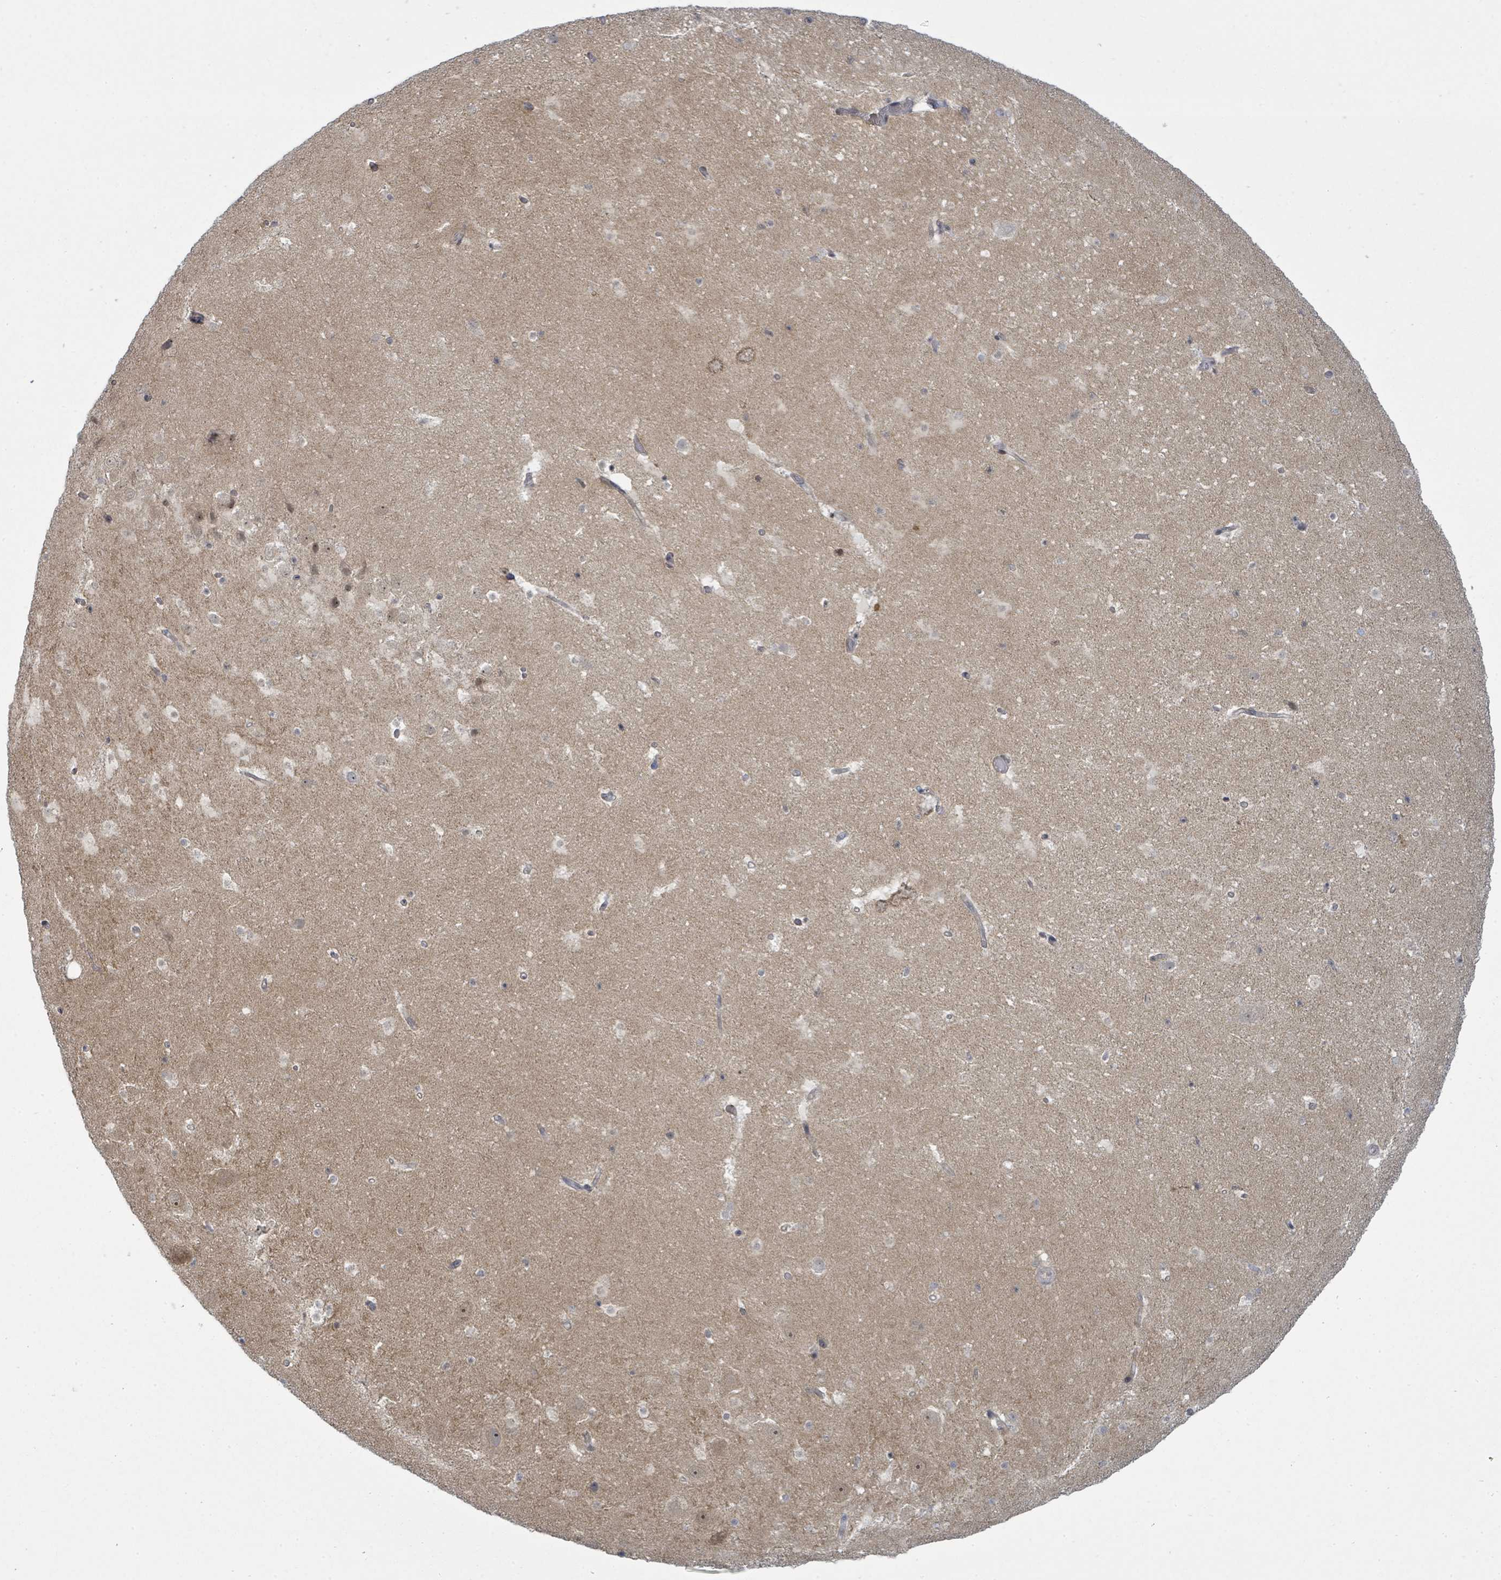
{"staining": {"intensity": "negative", "quantity": "none", "location": "none"}, "tissue": "hippocampus", "cell_type": "Glial cells", "image_type": "normal", "snomed": [{"axis": "morphology", "description": "Normal tissue, NOS"}, {"axis": "topography", "description": "Hippocampus"}], "caption": "High magnification brightfield microscopy of unremarkable hippocampus stained with DAB (3,3'-diaminobenzidine) (brown) and counterstained with hematoxylin (blue): glial cells show no significant positivity. (DAB immunohistochemistry visualized using brightfield microscopy, high magnification).", "gene": "PSMG2", "patient": {"sex": "male", "age": 37}}